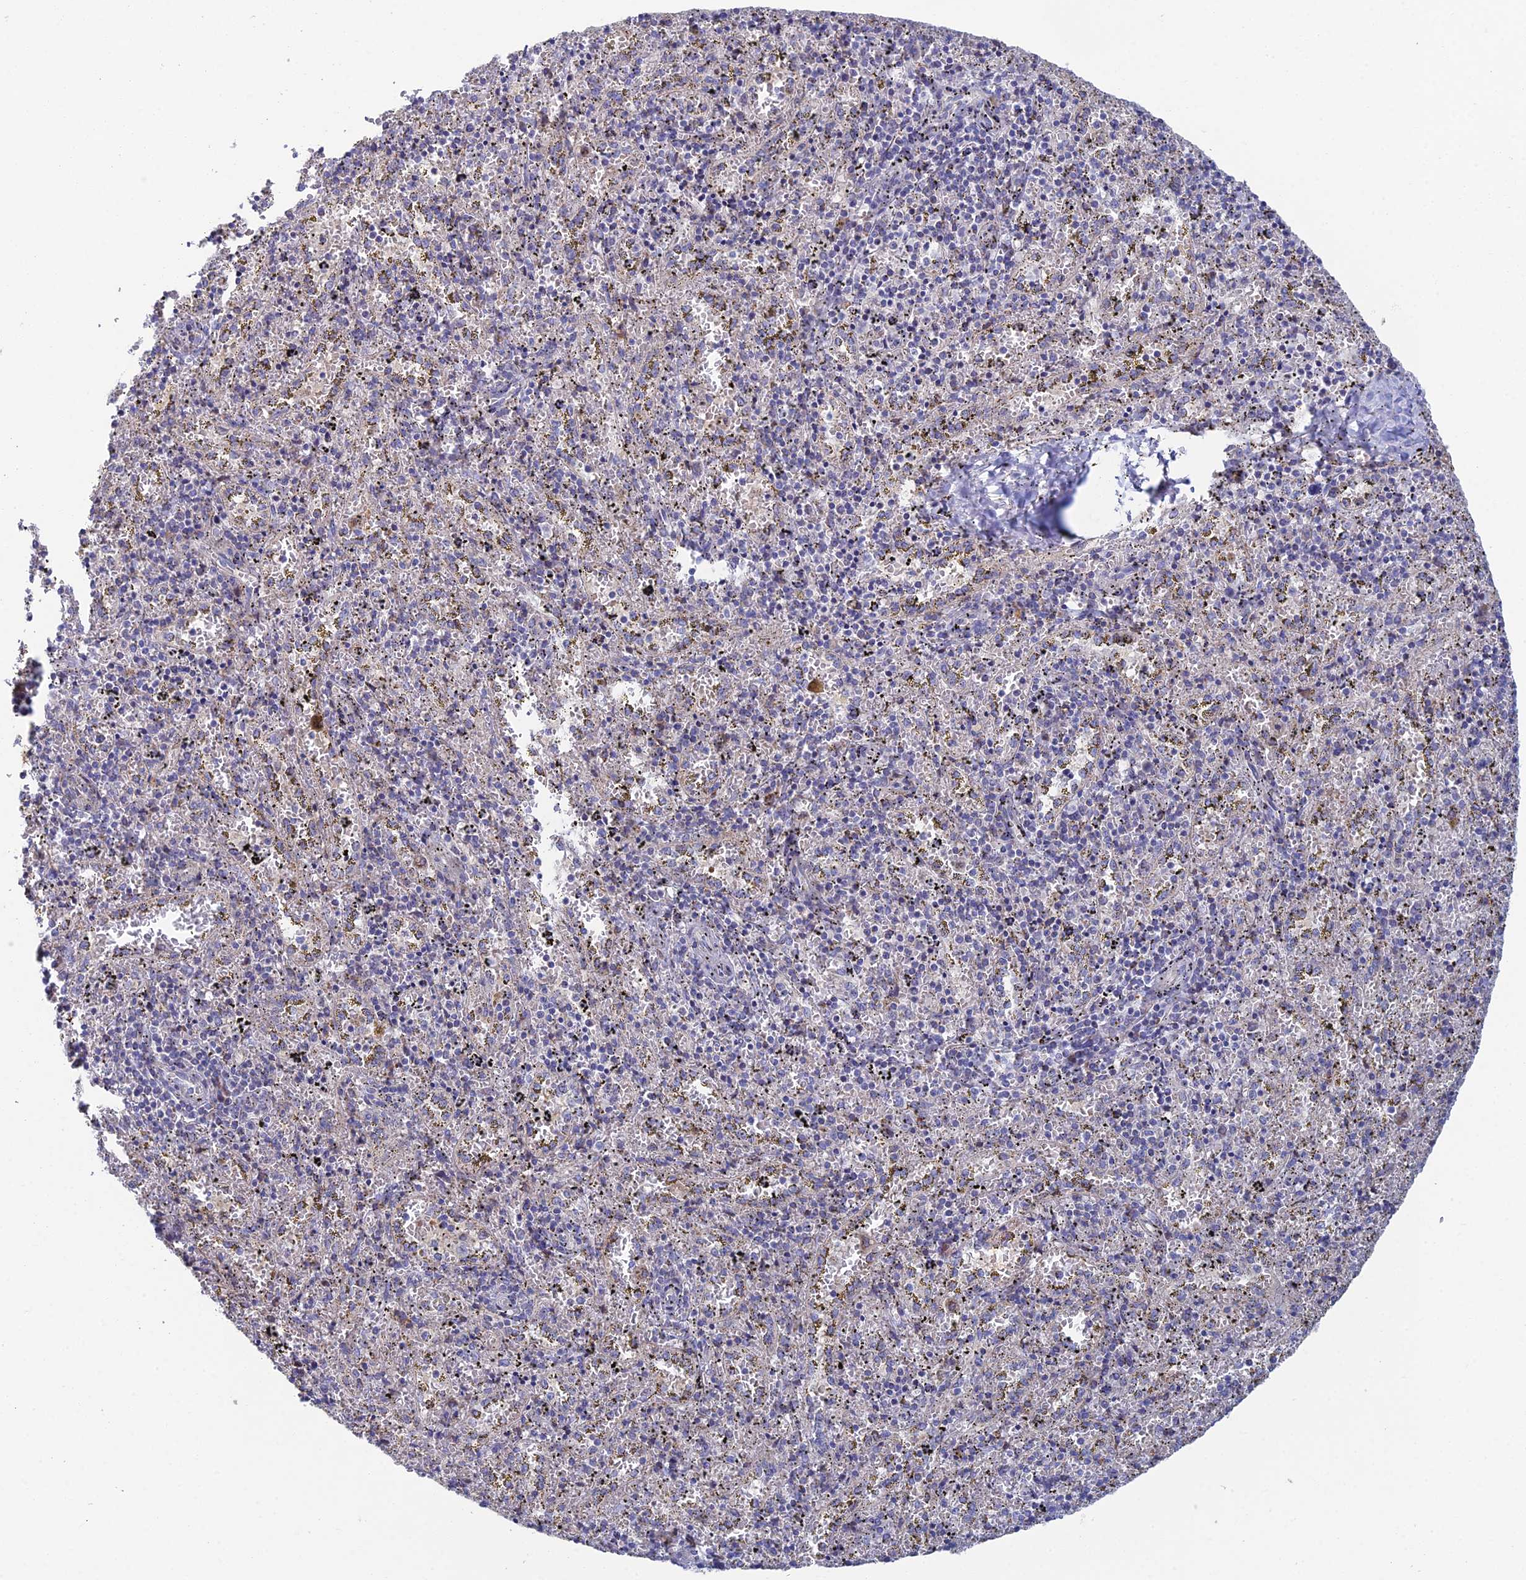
{"staining": {"intensity": "negative", "quantity": "none", "location": "none"}, "tissue": "spleen", "cell_type": "Cells in red pulp", "image_type": "normal", "snomed": [{"axis": "morphology", "description": "Normal tissue, NOS"}, {"axis": "topography", "description": "Spleen"}], "caption": "High magnification brightfield microscopy of benign spleen stained with DAB (brown) and counterstained with hematoxylin (blue): cells in red pulp show no significant positivity. (Stains: DAB (3,3'-diaminobenzidine) IHC with hematoxylin counter stain, Microscopy: brightfield microscopy at high magnification).", "gene": "ARL16", "patient": {"sex": "male", "age": 11}}